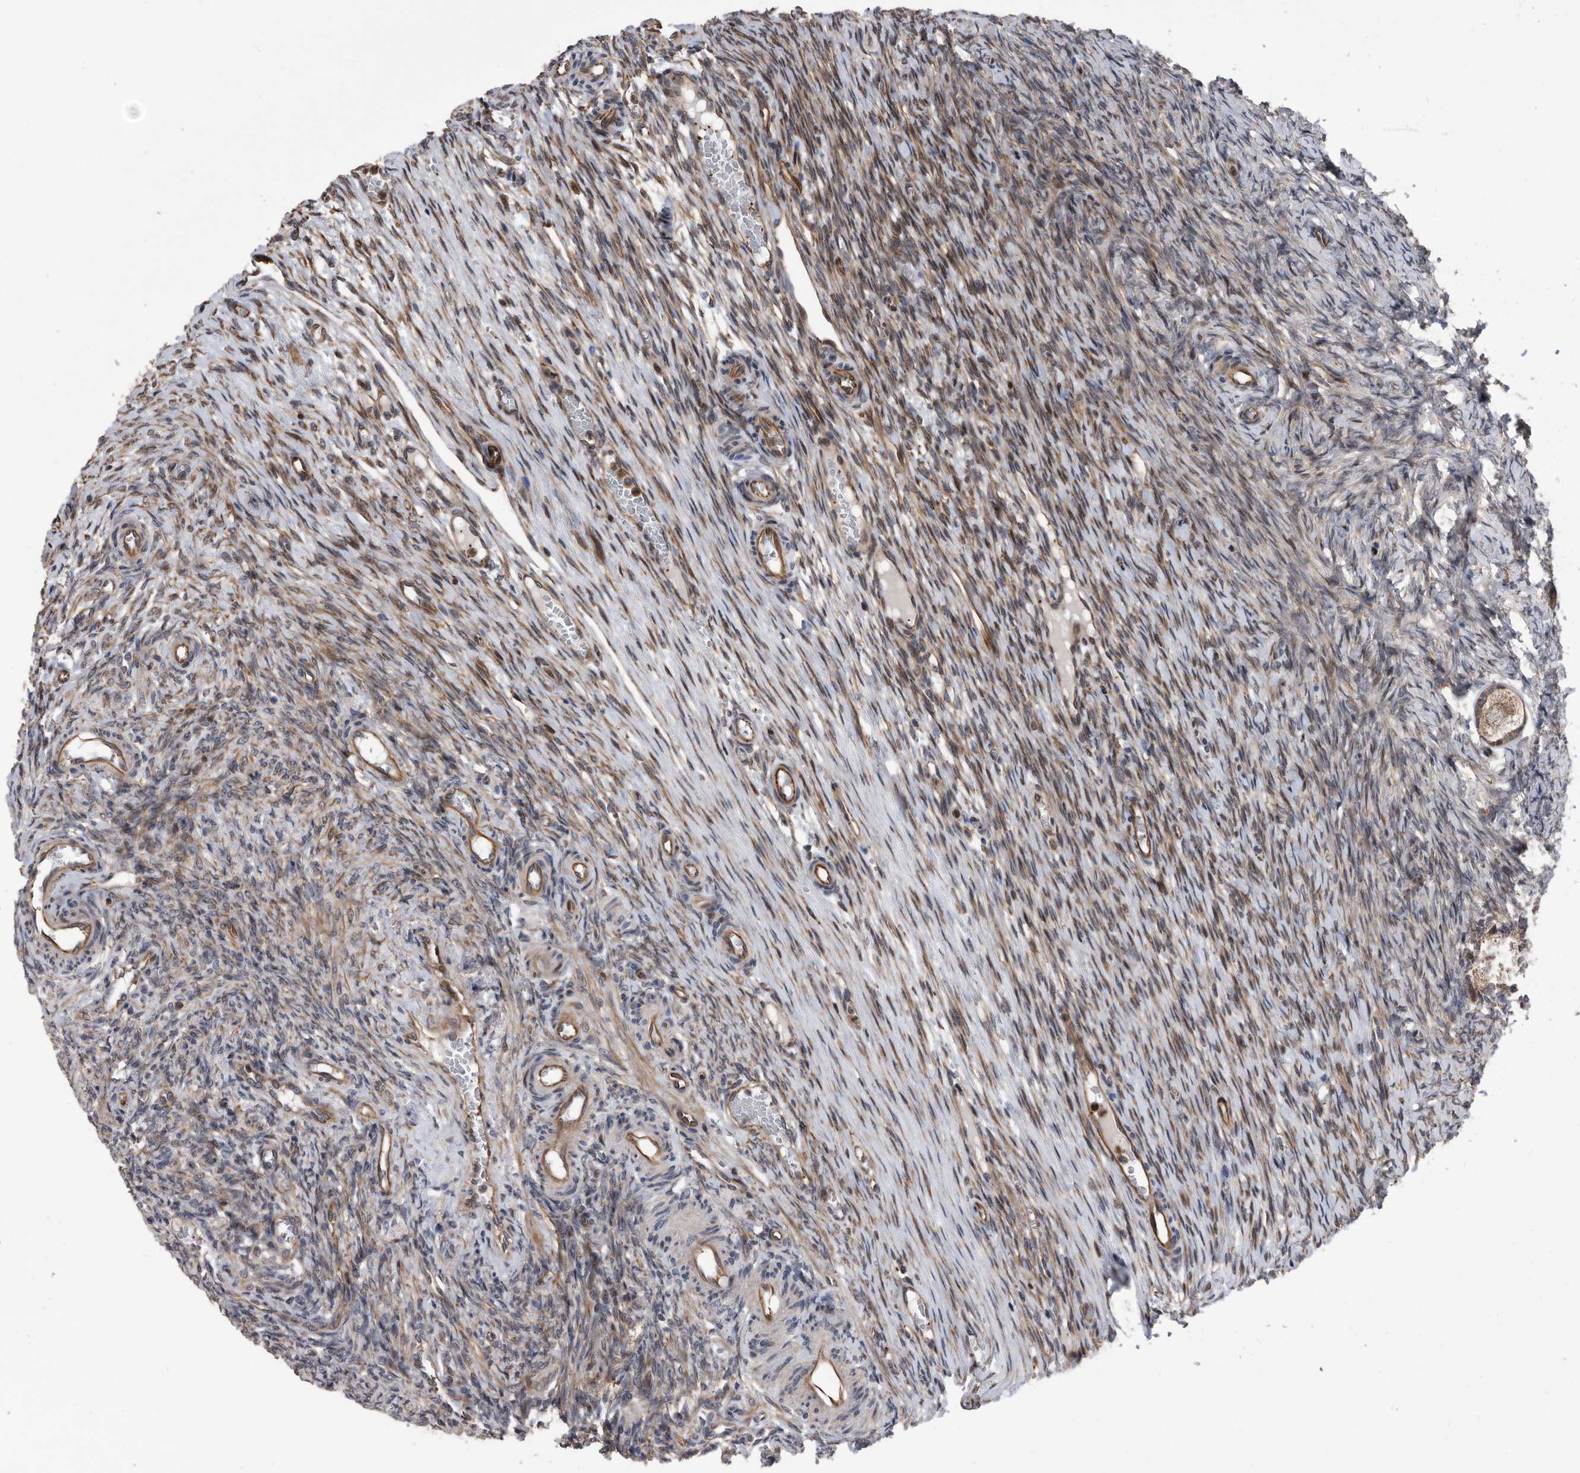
{"staining": {"intensity": "moderate", "quantity": ">75%", "location": "cytoplasmic/membranous"}, "tissue": "ovary", "cell_type": "Follicle cells", "image_type": "normal", "snomed": [{"axis": "morphology", "description": "Adenocarcinoma, NOS"}, {"axis": "topography", "description": "Endometrium"}], "caption": "This image displays immunohistochemistry staining of benign human ovary, with medium moderate cytoplasmic/membranous expression in about >75% of follicle cells.", "gene": "SERINC2", "patient": {"sex": "female", "age": 32}}